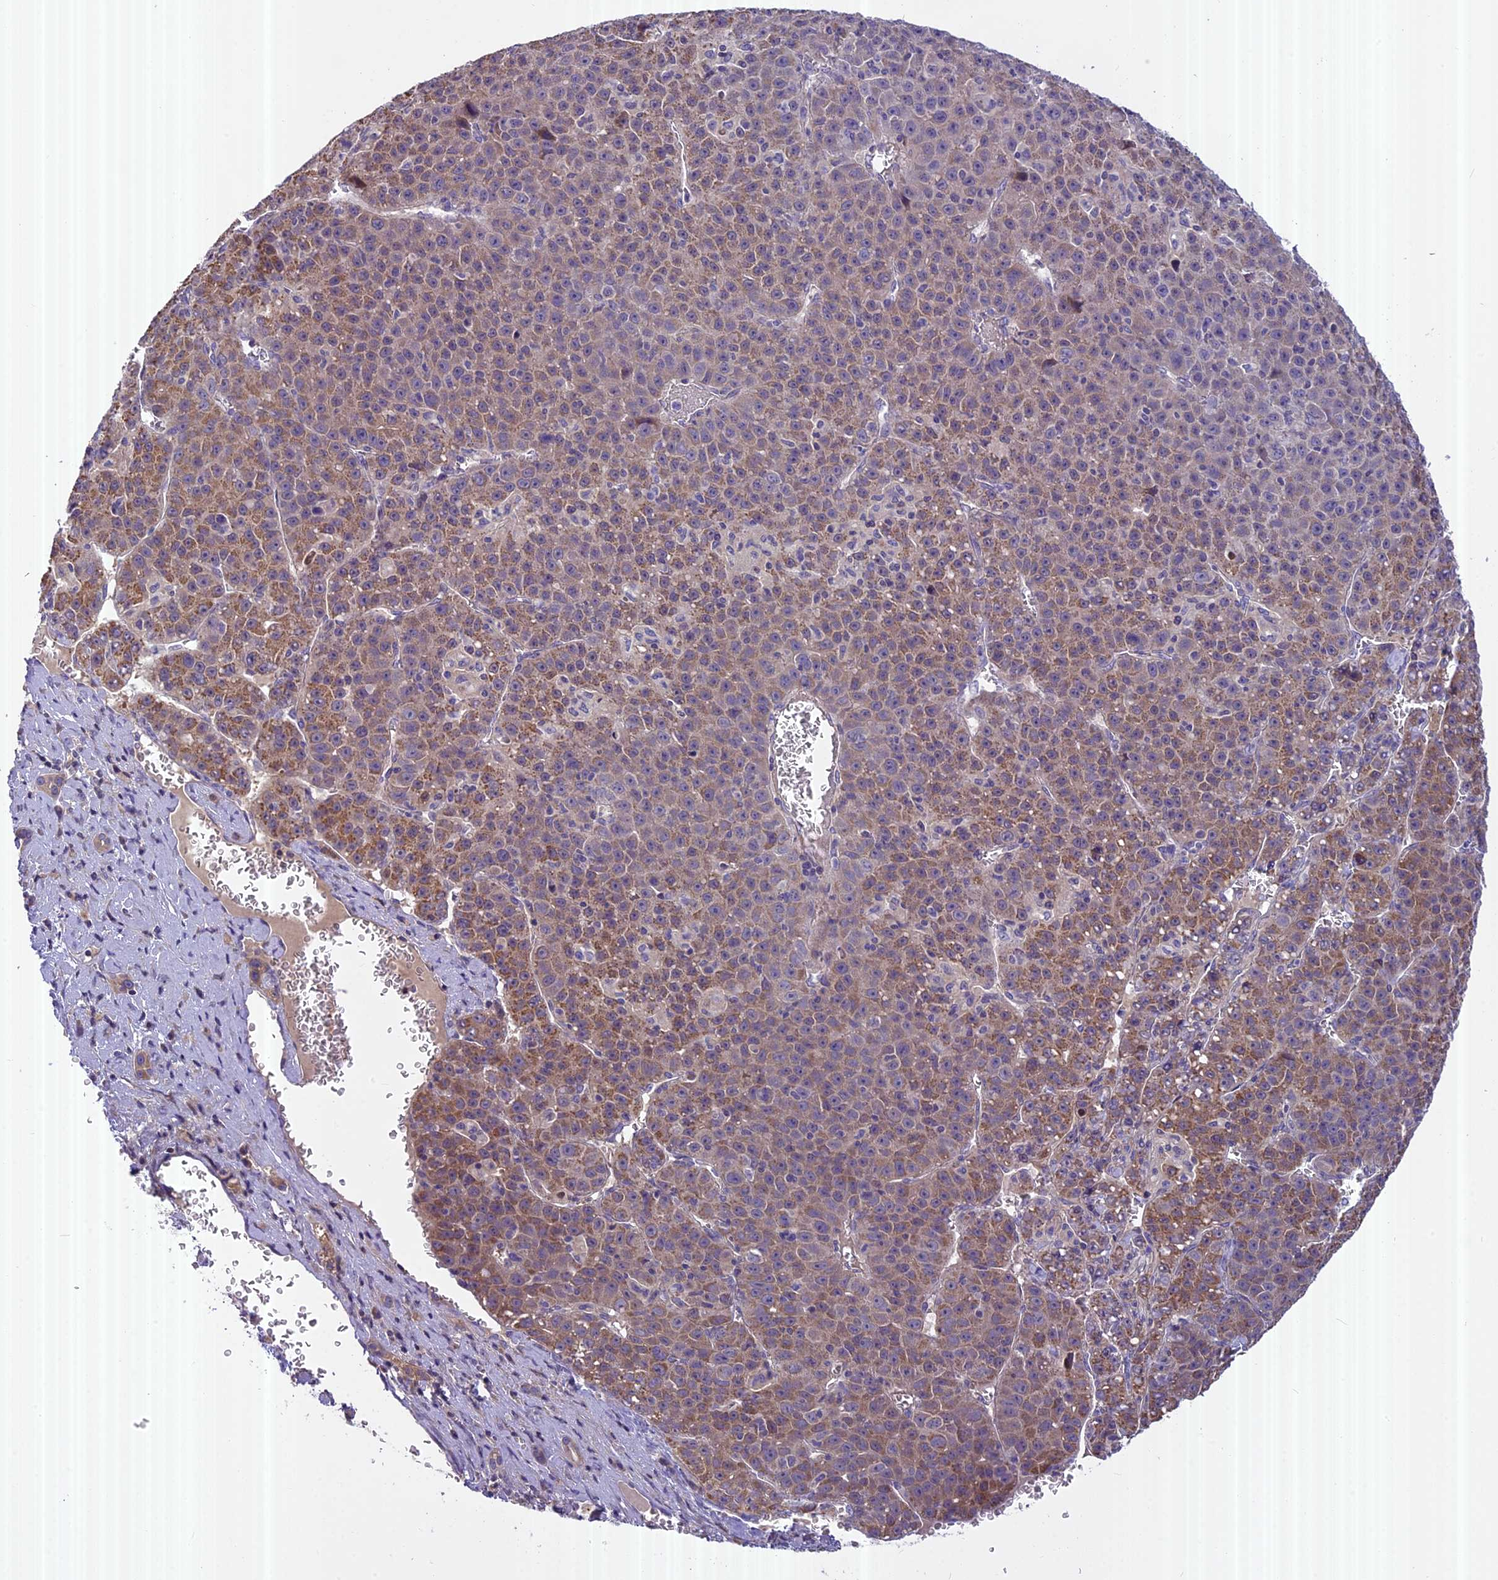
{"staining": {"intensity": "moderate", "quantity": "<25%", "location": "cytoplasmic/membranous"}, "tissue": "liver cancer", "cell_type": "Tumor cells", "image_type": "cancer", "snomed": [{"axis": "morphology", "description": "Carcinoma, Hepatocellular, NOS"}, {"axis": "topography", "description": "Liver"}], "caption": "Human liver cancer (hepatocellular carcinoma) stained with a brown dye reveals moderate cytoplasmic/membranous positive positivity in approximately <25% of tumor cells.", "gene": "FAM98C", "patient": {"sex": "female", "age": 53}}